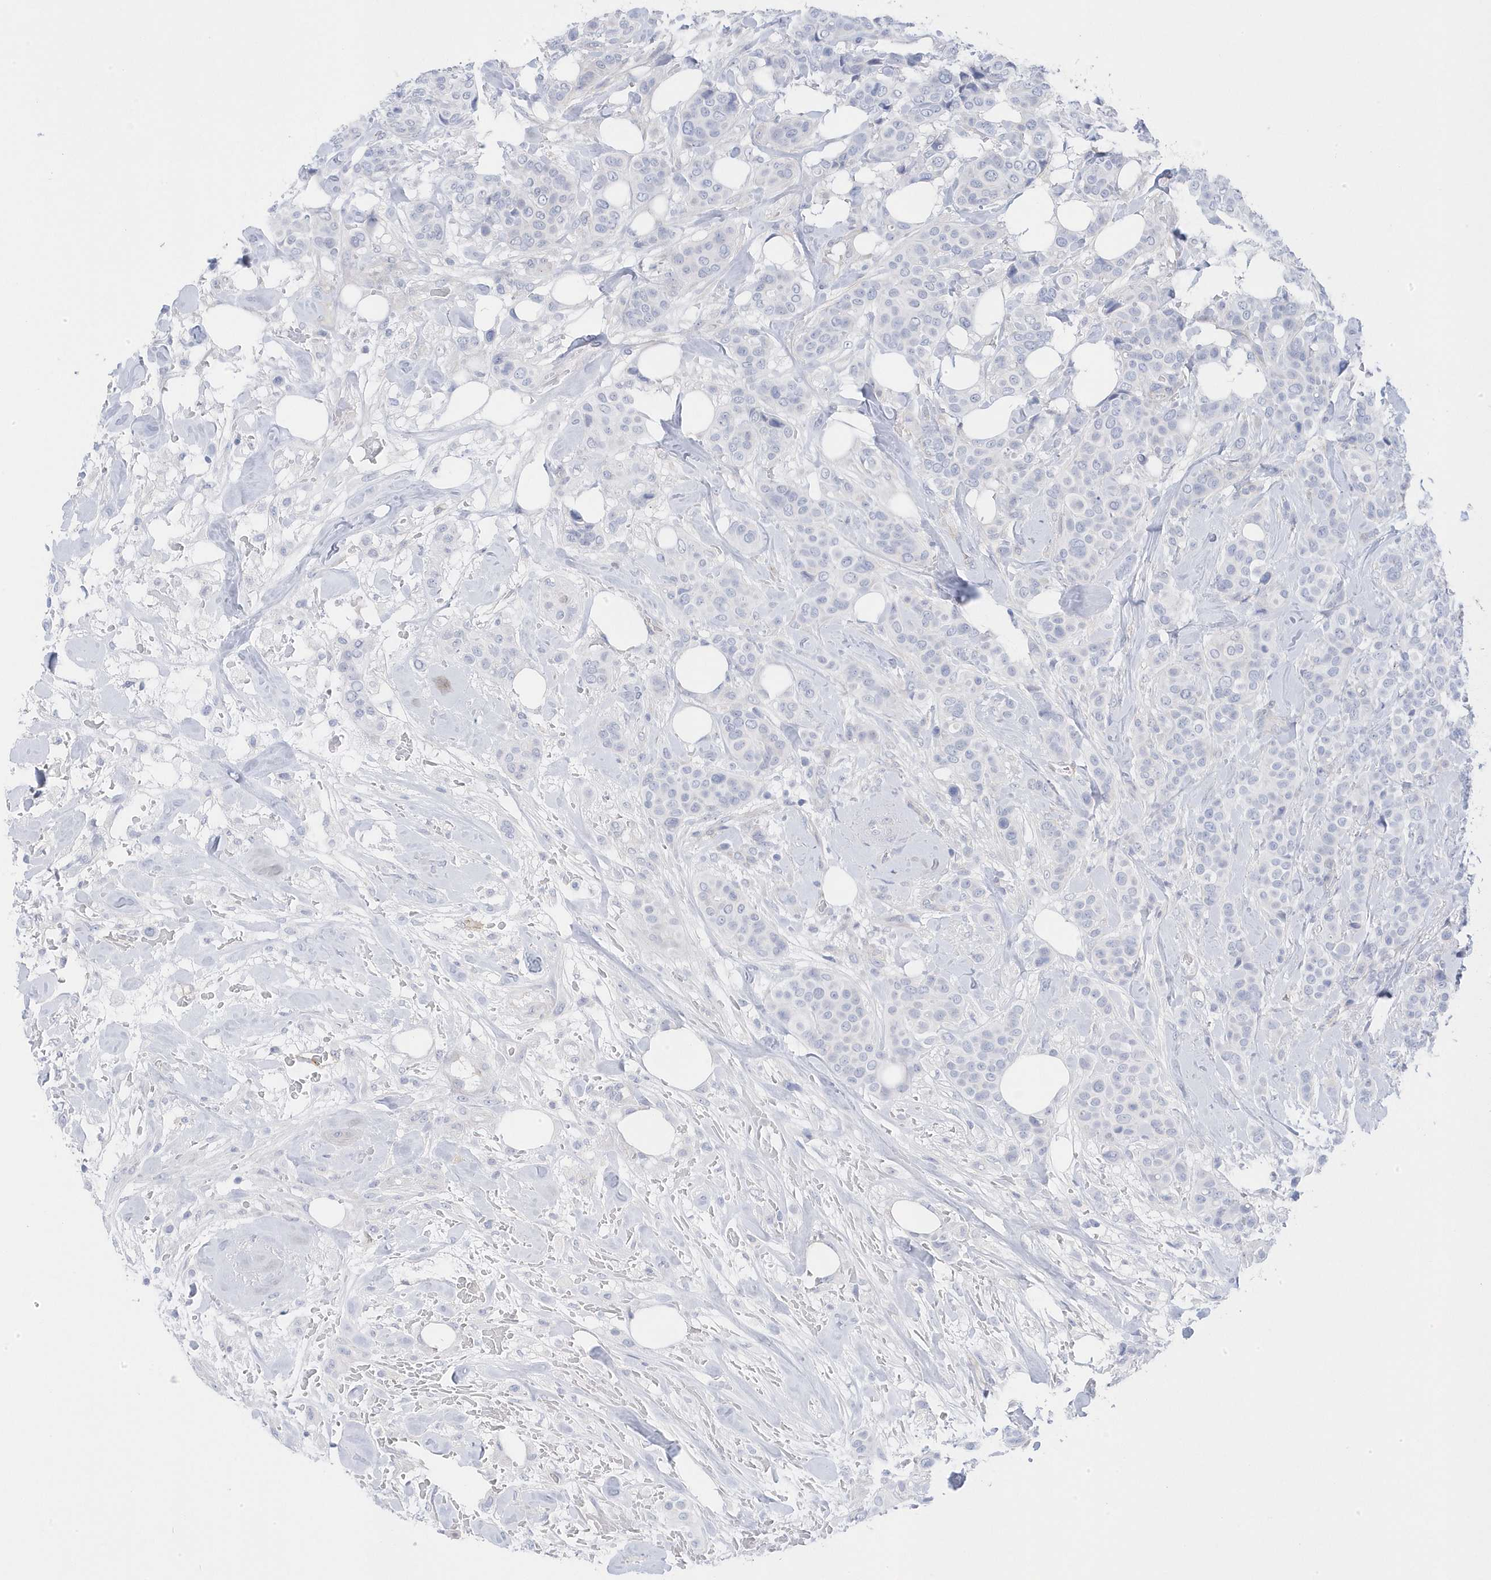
{"staining": {"intensity": "negative", "quantity": "none", "location": "none"}, "tissue": "breast cancer", "cell_type": "Tumor cells", "image_type": "cancer", "snomed": [{"axis": "morphology", "description": "Lobular carcinoma"}, {"axis": "topography", "description": "Breast"}], "caption": "Tumor cells are negative for brown protein staining in lobular carcinoma (breast).", "gene": "ANAPC1", "patient": {"sex": "female", "age": 51}}